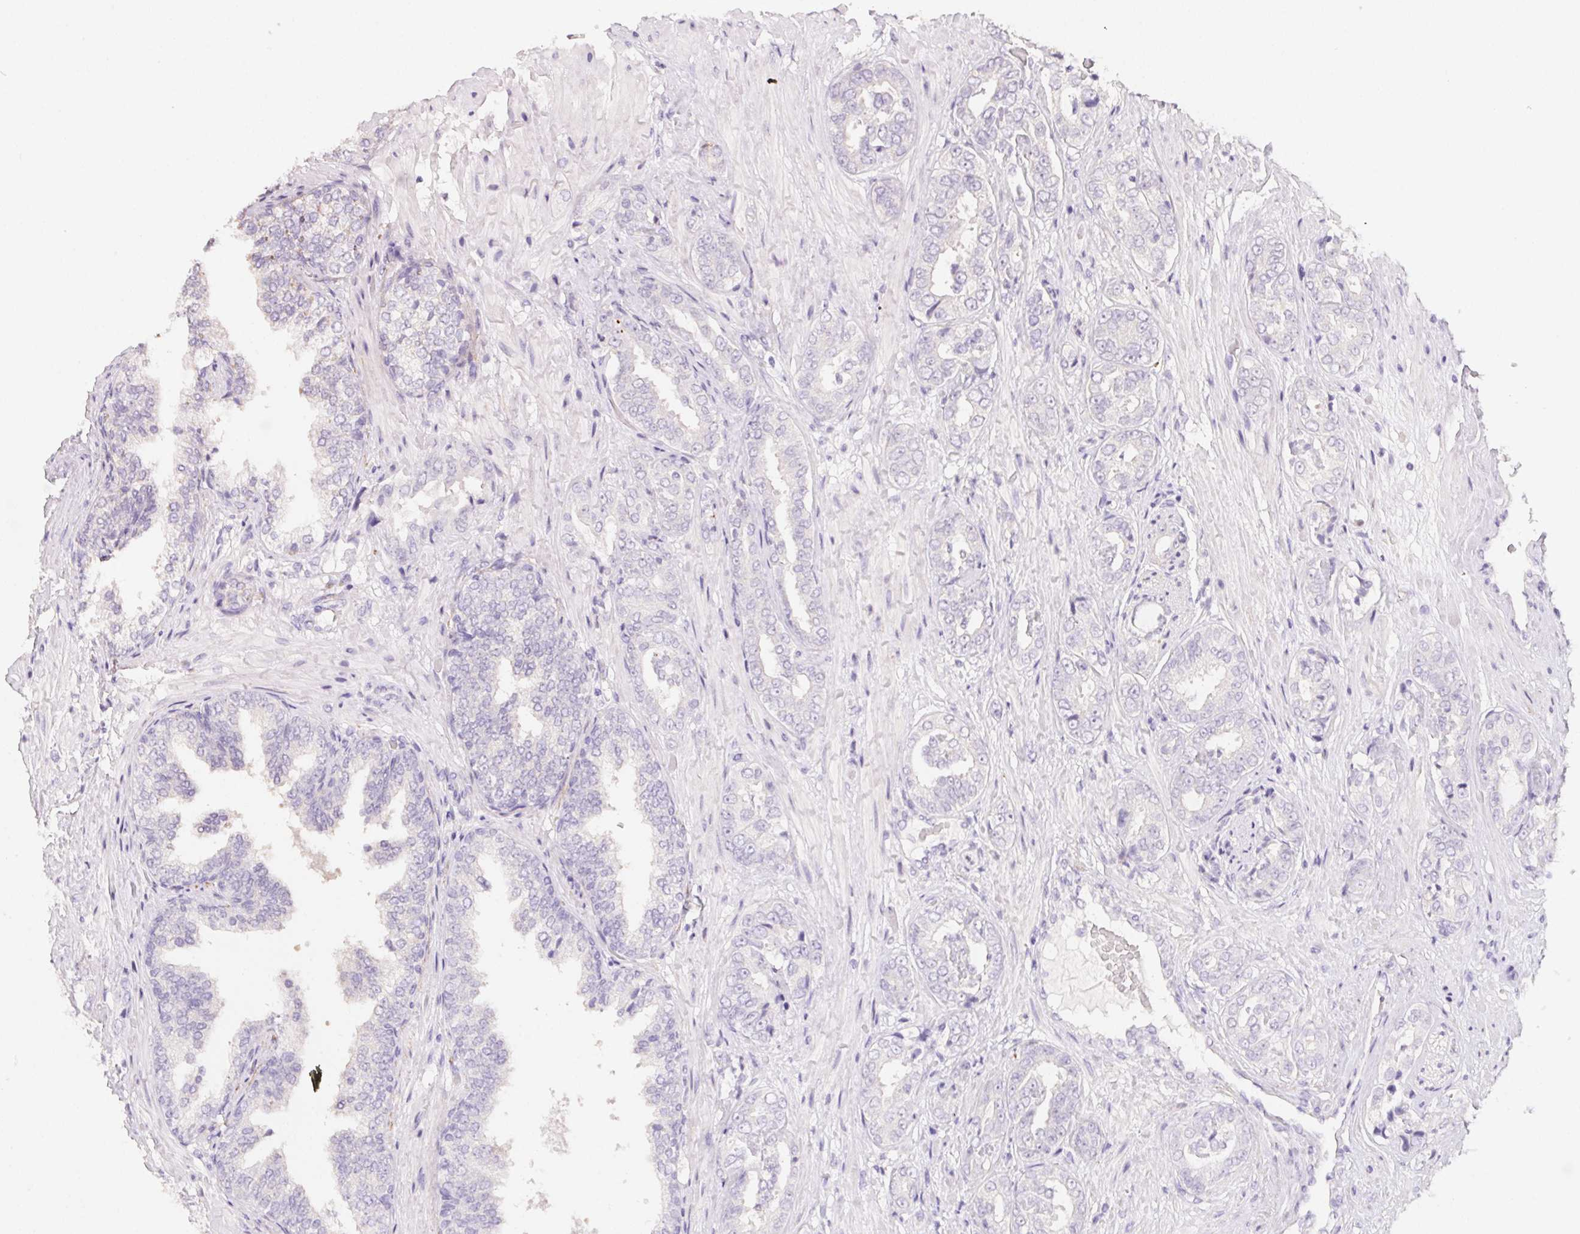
{"staining": {"intensity": "negative", "quantity": "none", "location": "none"}, "tissue": "prostate cancer", "cell_type": "Tumor cells", "image_type": "cancer", "snomed": [{"axis": "morphology", "description": "Adenocarcinoma, High grade"}, {"axis": "topography", "description": "Prostate"}], "caption": "Immunohistochemical staining of human adenocarcinoma (high-grade) (prostate) exhibits no significant positivity in tumor cells. (DAB (3,3'-diaminobenzidine) IHC with hematoxylin counter stain).", "gene": "MYL4", "patient": {"sex": "male", "age": 71}}